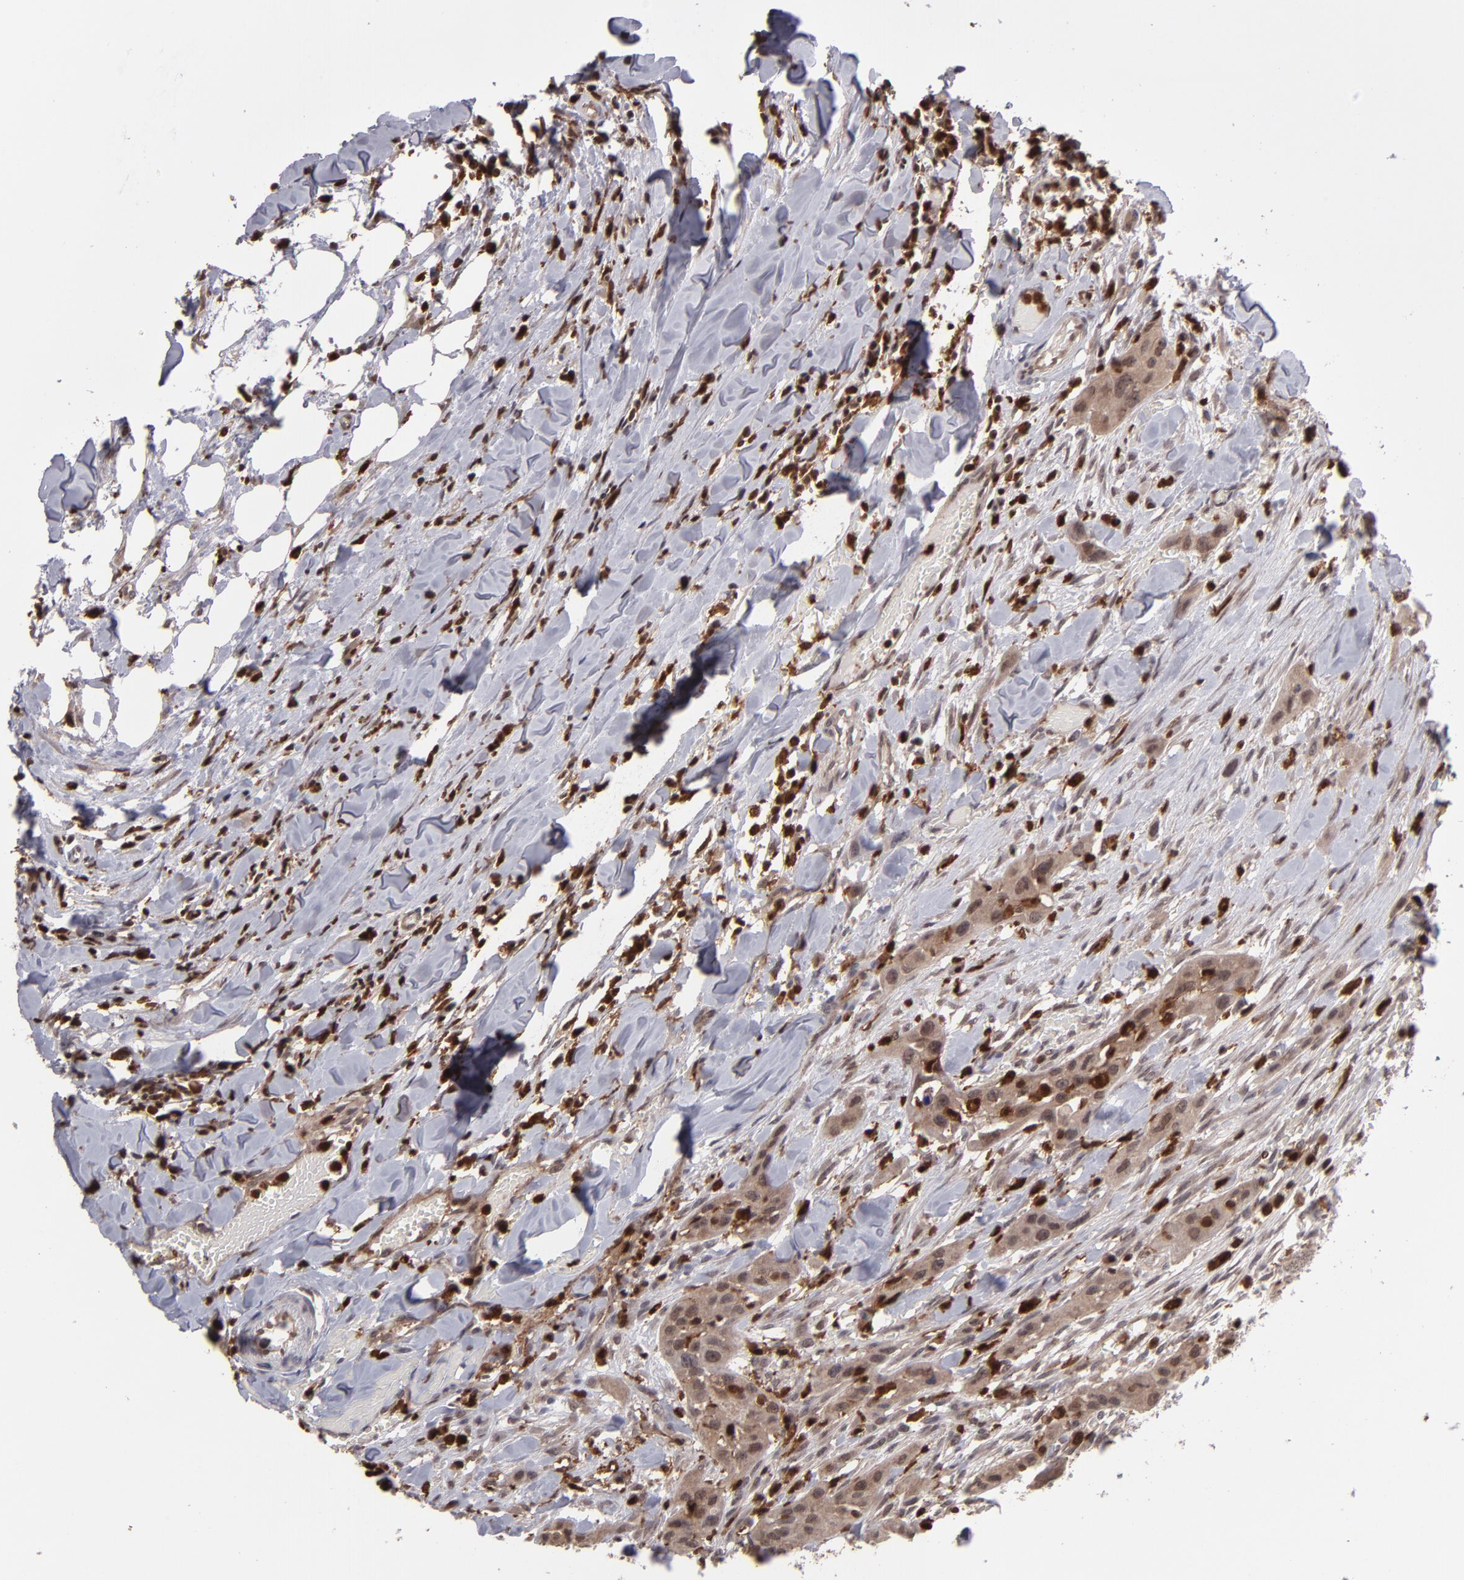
{"staining": {"intensity": "weak", "quantity": ">75%", "location": "cytoplasmic/membranous,nuclear"}, "tissue": "head and neck cancer", "cell_type": "Tumor cells", "image_type": "cancer", "snomed": [{"axis": "morphology", "description": "Neoplasm, malignant, NOS"}, {"axis": "topography", "description": "Salivary gland"}, {"axis": "topography", "description": "Head-Neck"}], "caption": "Weak cytoplasmic/membranous and nuclear staining is seen in about >75% of tumor cells in head and neck cancer.", "gene": "GRB2", "patient": {"sex": "male", "age": 43}}